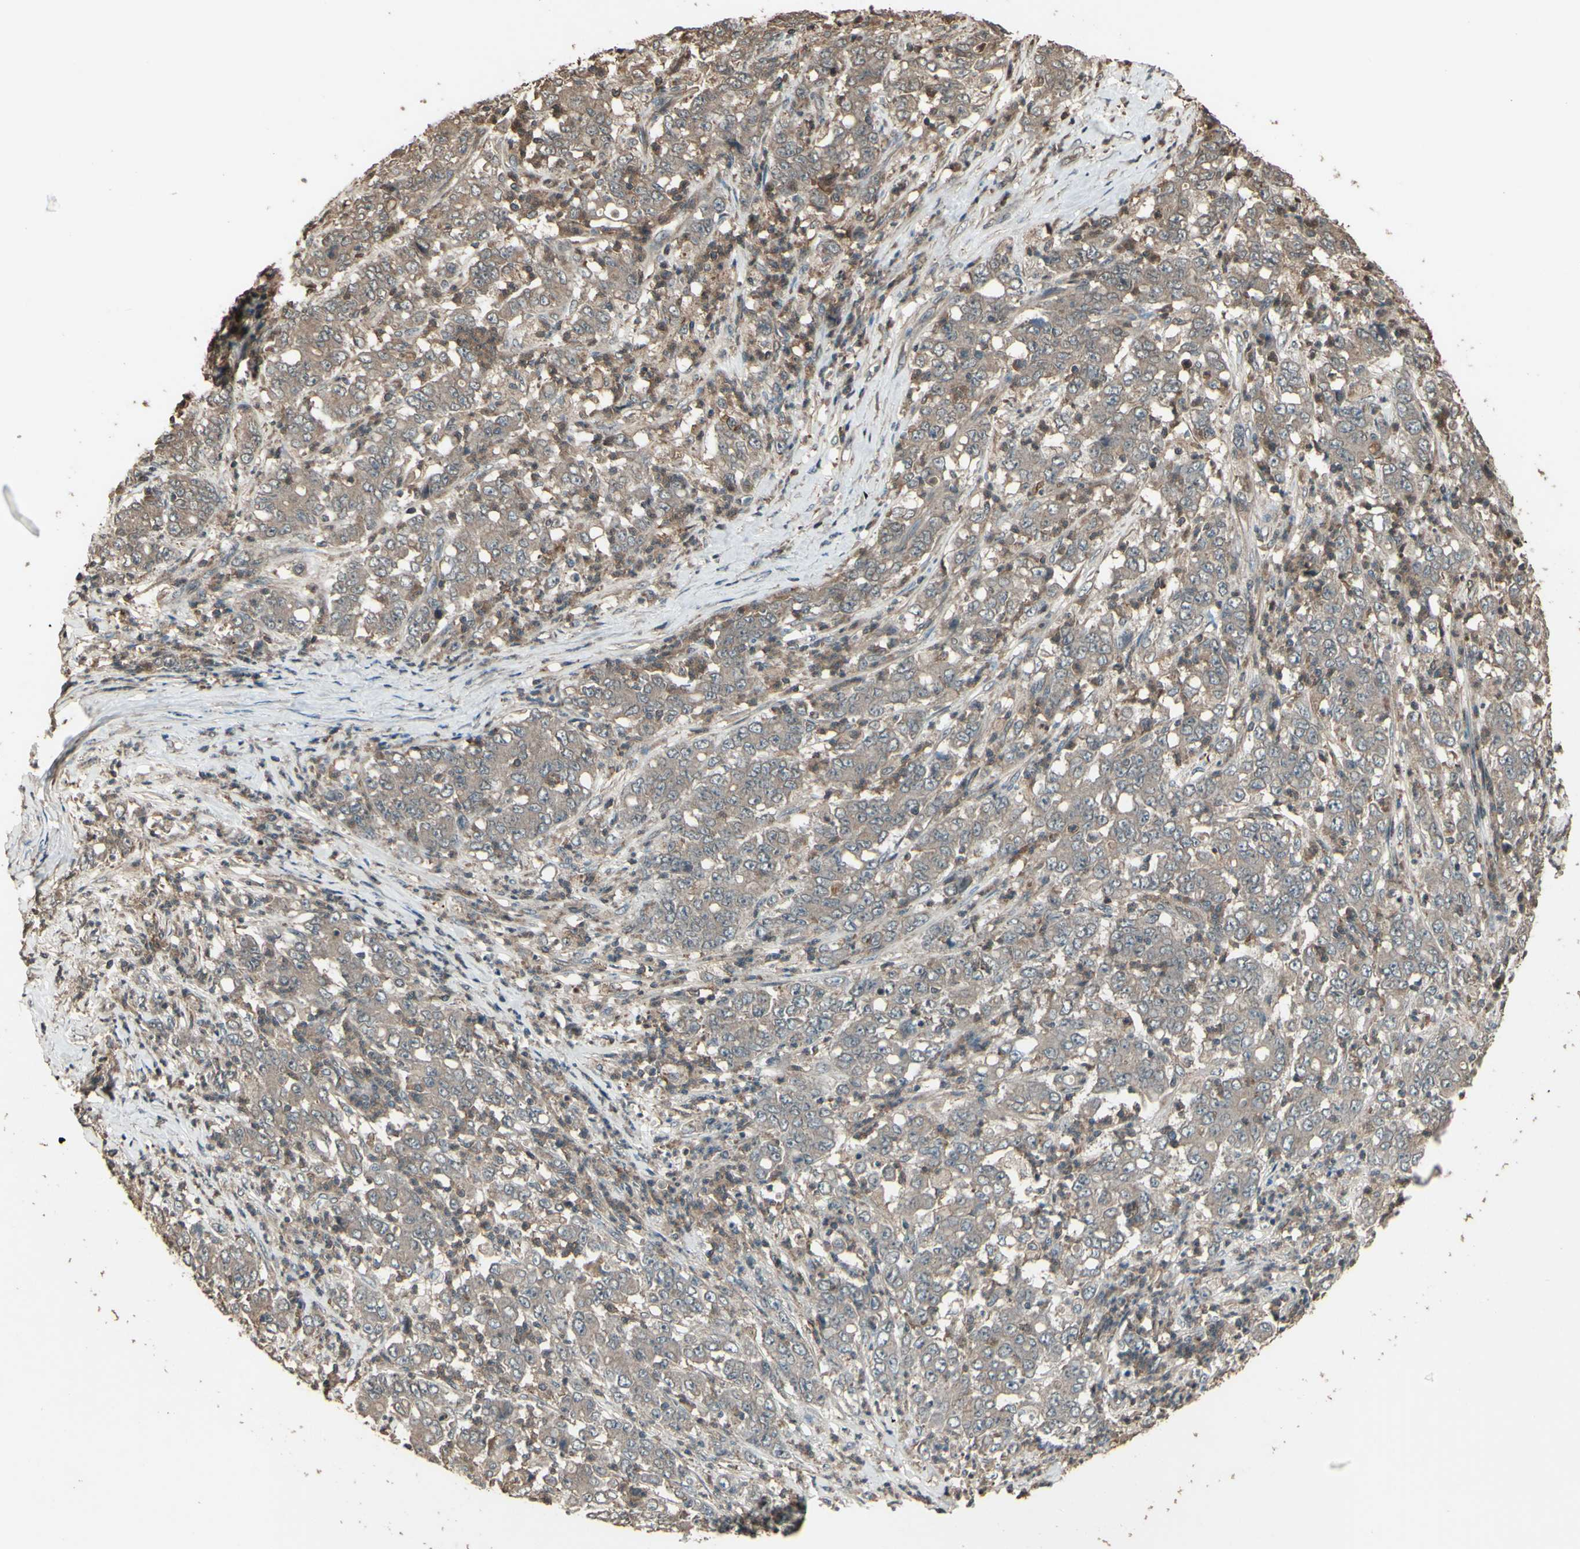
{"staining": {"intensity": "weak", "quantity": ">75%", "location": "cytoplasmic/membranous"}, "tissue": "stomach cancer", "cell_type": "Tumor cells", "image_type": "cancer", "snomed": [{"axis": "morphology", "description": "Adenocarcinoma, NOS"}, {"axis": "topography", "description": "Stomach, lower"}], "caption": "A brown stain highlights weak cytoplasmic/membranous staining of a protein in human adenocarcinoma (stomach) tumor cells.", "gene": "GNAS", "patient": {"sex": "female", "age": 71}}